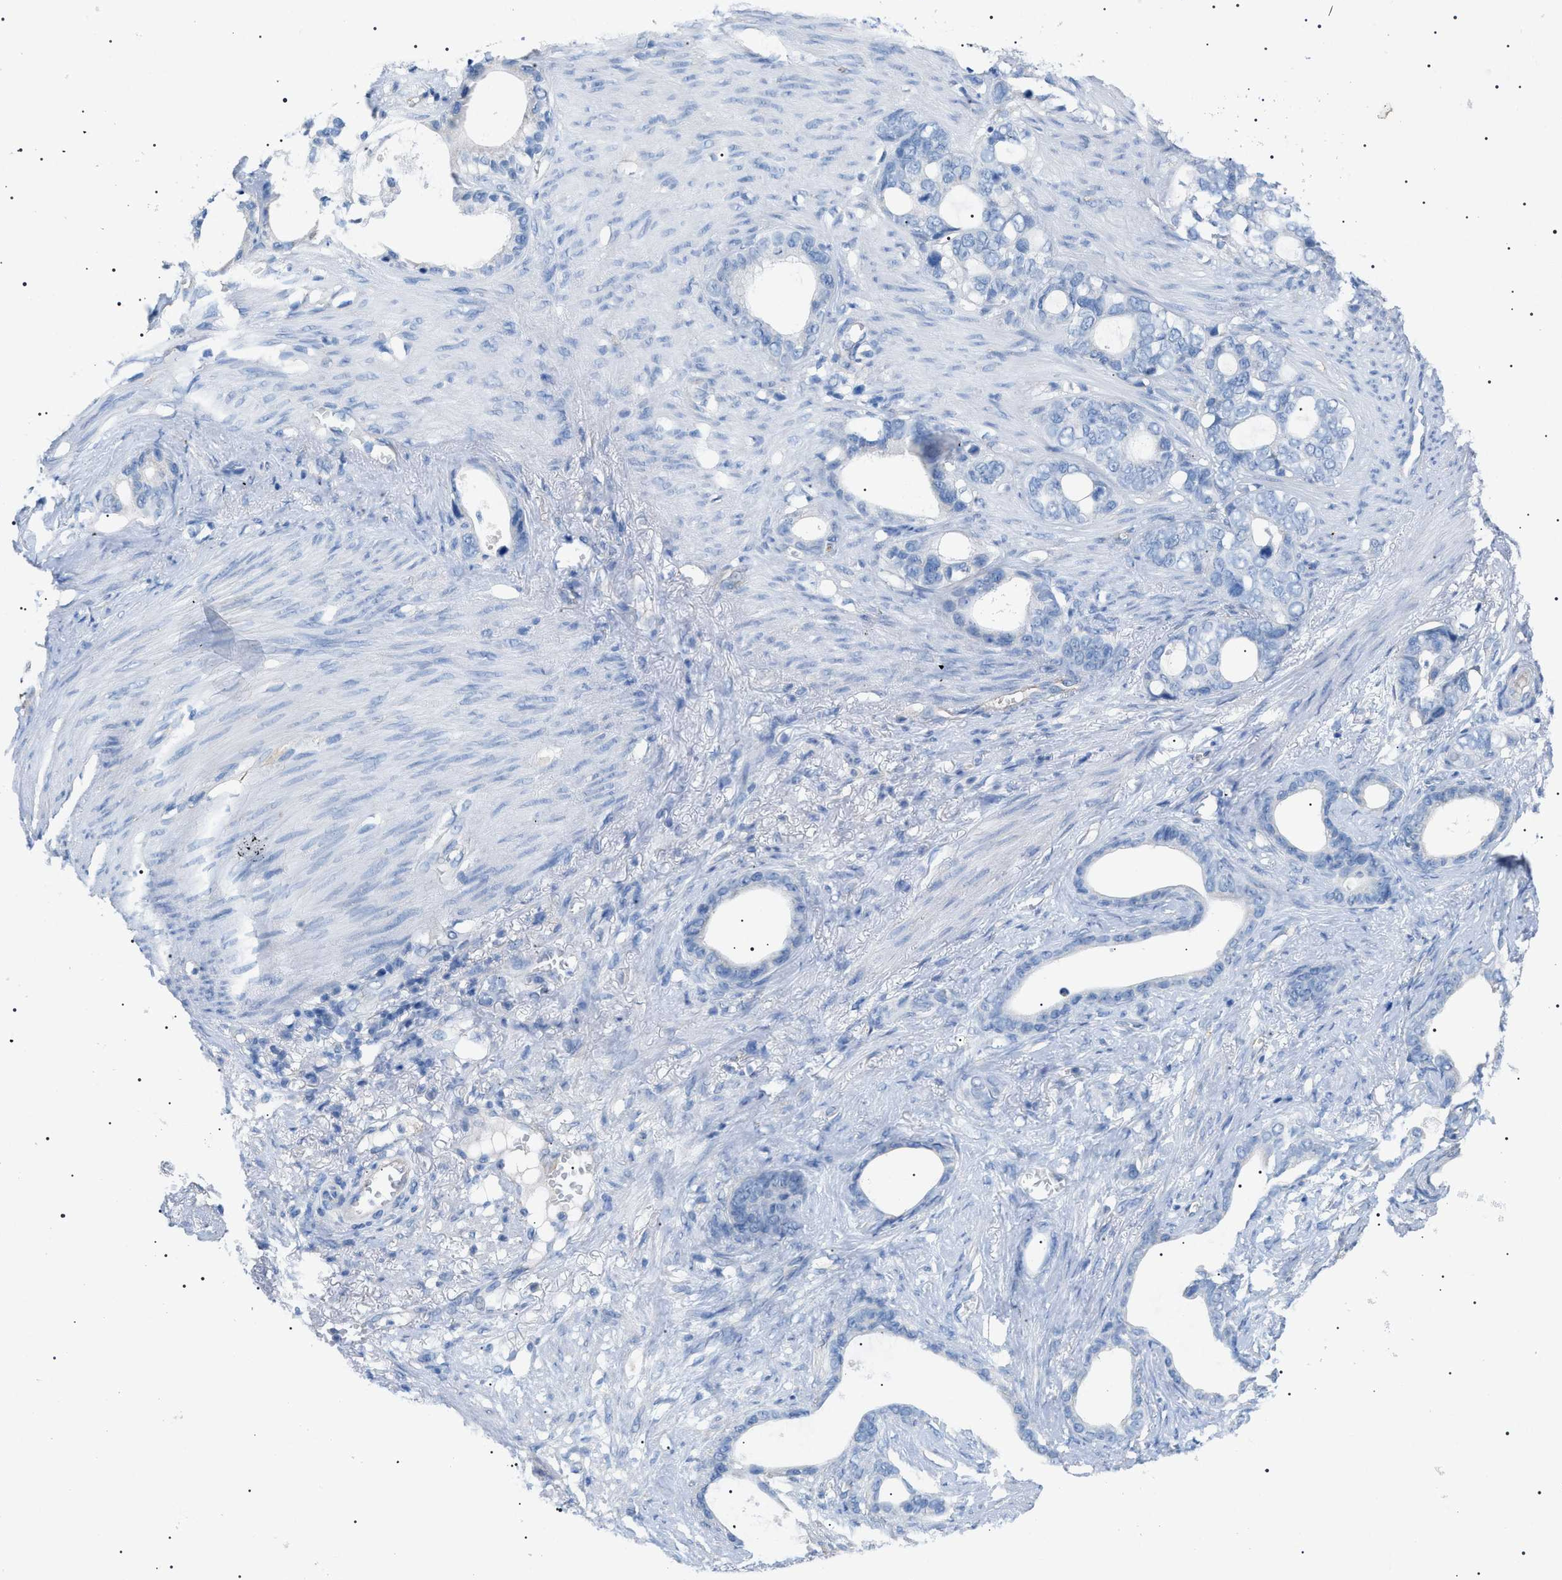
{"staining": {"intensity": "negative", "quantity": "none", "location": "none"}, "tissue": "stomach cancer", "cell_type": "Tumor cells", "image_type": "cancer", "snomed": [{"axis": "morphology", "description": "Adenocarcinoma, NOS"}, {"axis": "topography", "description": "Stomach"}], "caption": "Immunohistochemistry (IHC) image of adenocarcinoma (stomach) stained for a protein (brown), which displays no staining in tumor cells.", "gene": "ADAMTS1", "patient": {"sex": "female", "age": 75}}